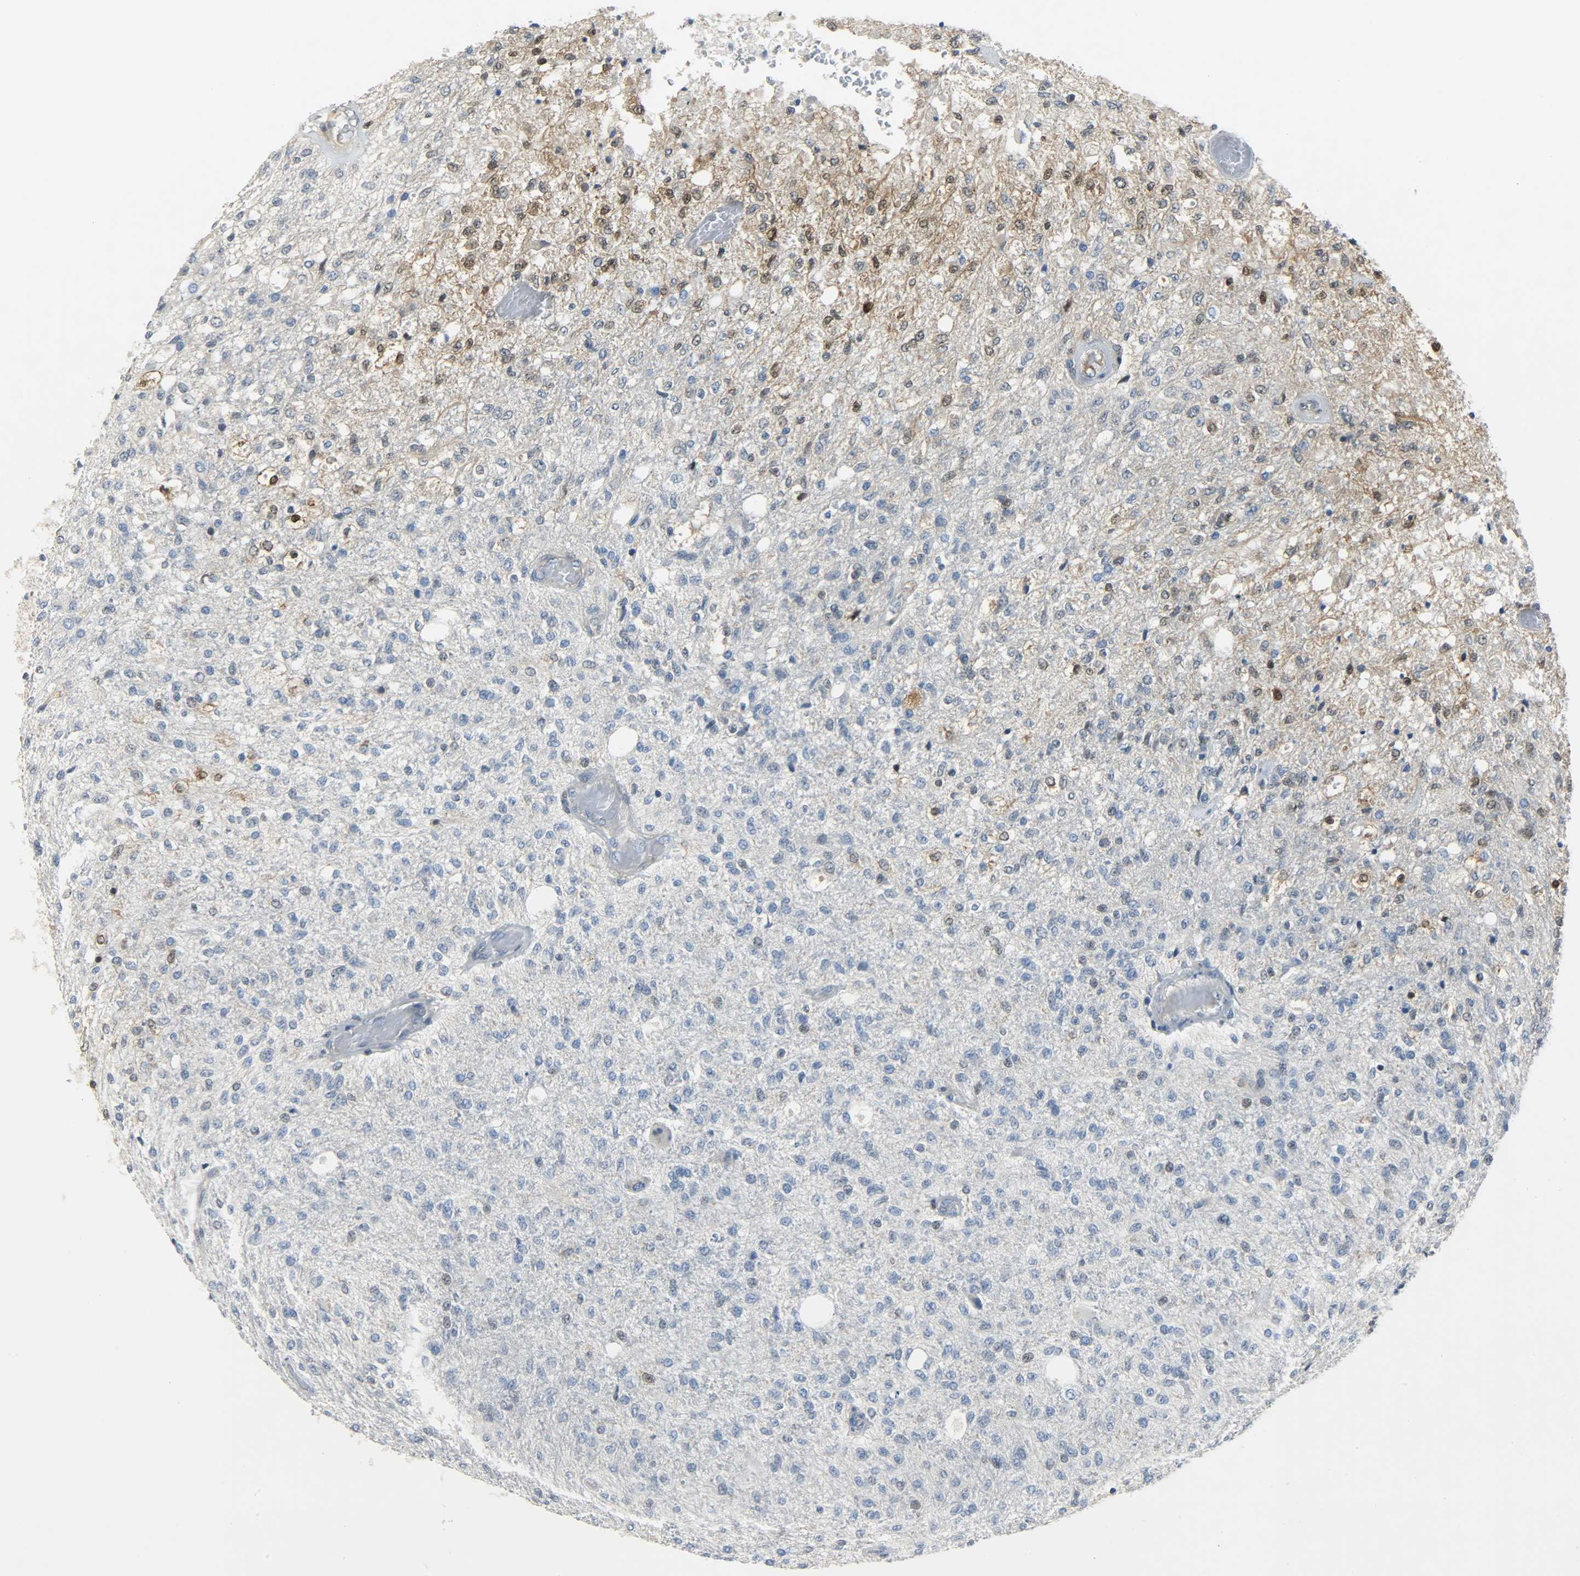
{"staining": {"intensity": "moderate", "quantity": "<25%", "location": "nuclear"}, "tissue": "glioma", "cell_type": "Tumor cells", "image_type": "cancer", "snomed": [{"axis": "morphology", "description": "Normal tissue, NOS"}, {"axis": "morphology", "description": "Glioma, malignant, High grade"}, {"axis": "topography", "description": "Cerebral cortex"}], "caption": "Protein analysis of malignant glioma (high-grade) tissue displays moderate nuclear positivity in about <25% of tumor cells.", "gene": "EIF4EBP1", "patient": {"sex": "male", "age": 77}}